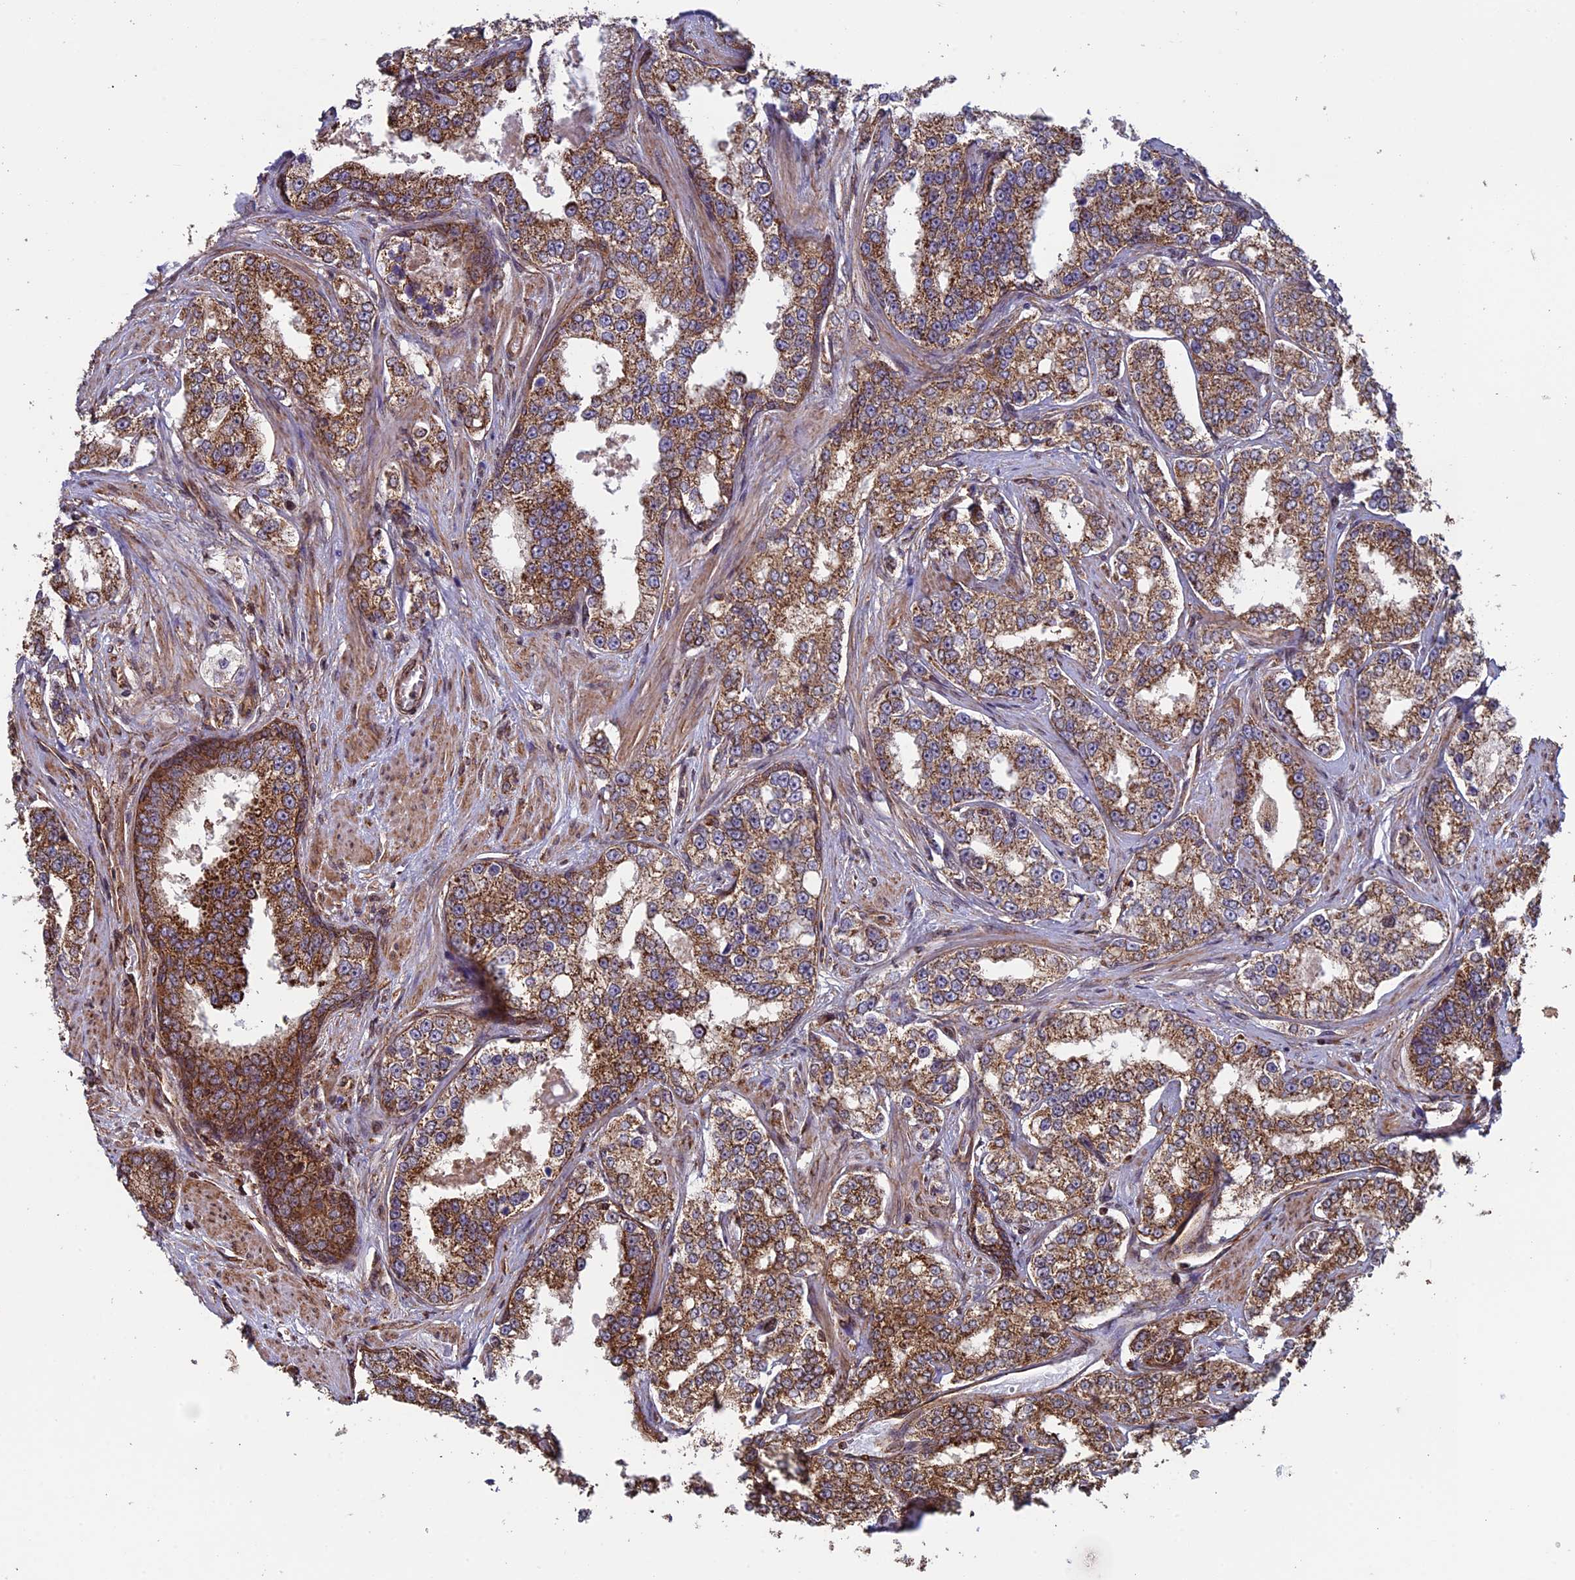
{"staining": {"intensity": "moderate", "quantity": ">75%", "location": "cytoplasmic/membranous"}, "tissue": "prostate cancer", "cell_type": "Tumor cells", "image_type": "cancer", "snomed": [{"axis": "morphology", "description": "Normal tissue, NOS"}, {"axis": "morphology", "description": "Adenocarcinoma, High grade"}, {"axis": "topography", "description": "Prostate"}], "caption": "Human prostate high-grade adenocarcinoma stained with a brown dye demonstrates moderate cytoplasmic/membranous positive positivity in approximately >75% of tumor cells.", "gene": "CCDC8", "patient": {"sex": "male", "age": 83}}